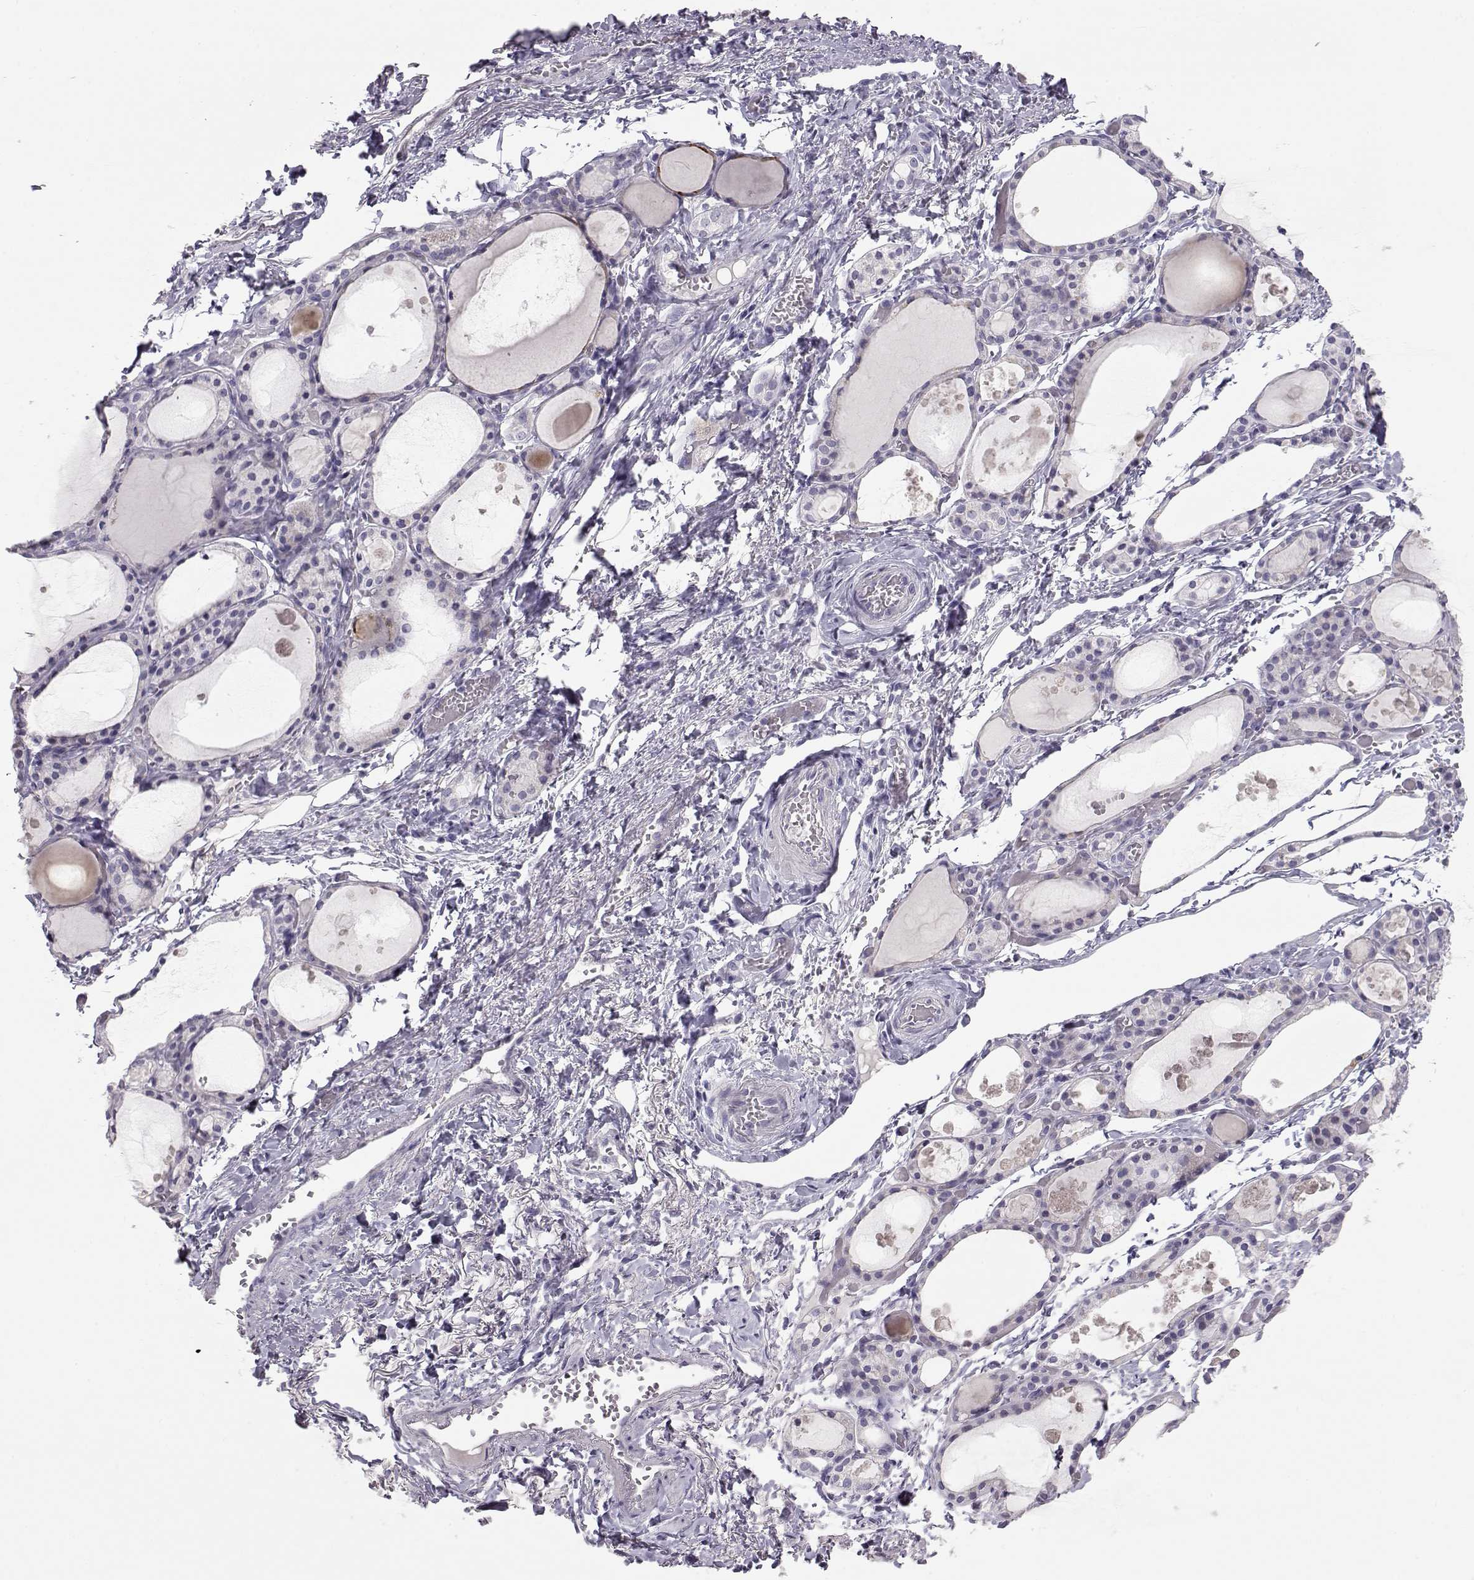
{"staining": {"intensity": "negative", "quantity": "none", "location": "none"}, "tissue": "thyroid gland", "cell_type": "Glandular cells", "image_type": "normal", "snomed": [{"axis": "morphology", "description": "Normal tissue, NOS"}, {"axis": "topography", "description": "Thyroid gland"}], "caption": "Protein analysis of normal thyroid gland reveals no significant staining in glandular cells.", "gene": "LAMB3", "patient": {"sex": "male", "age": 68}}